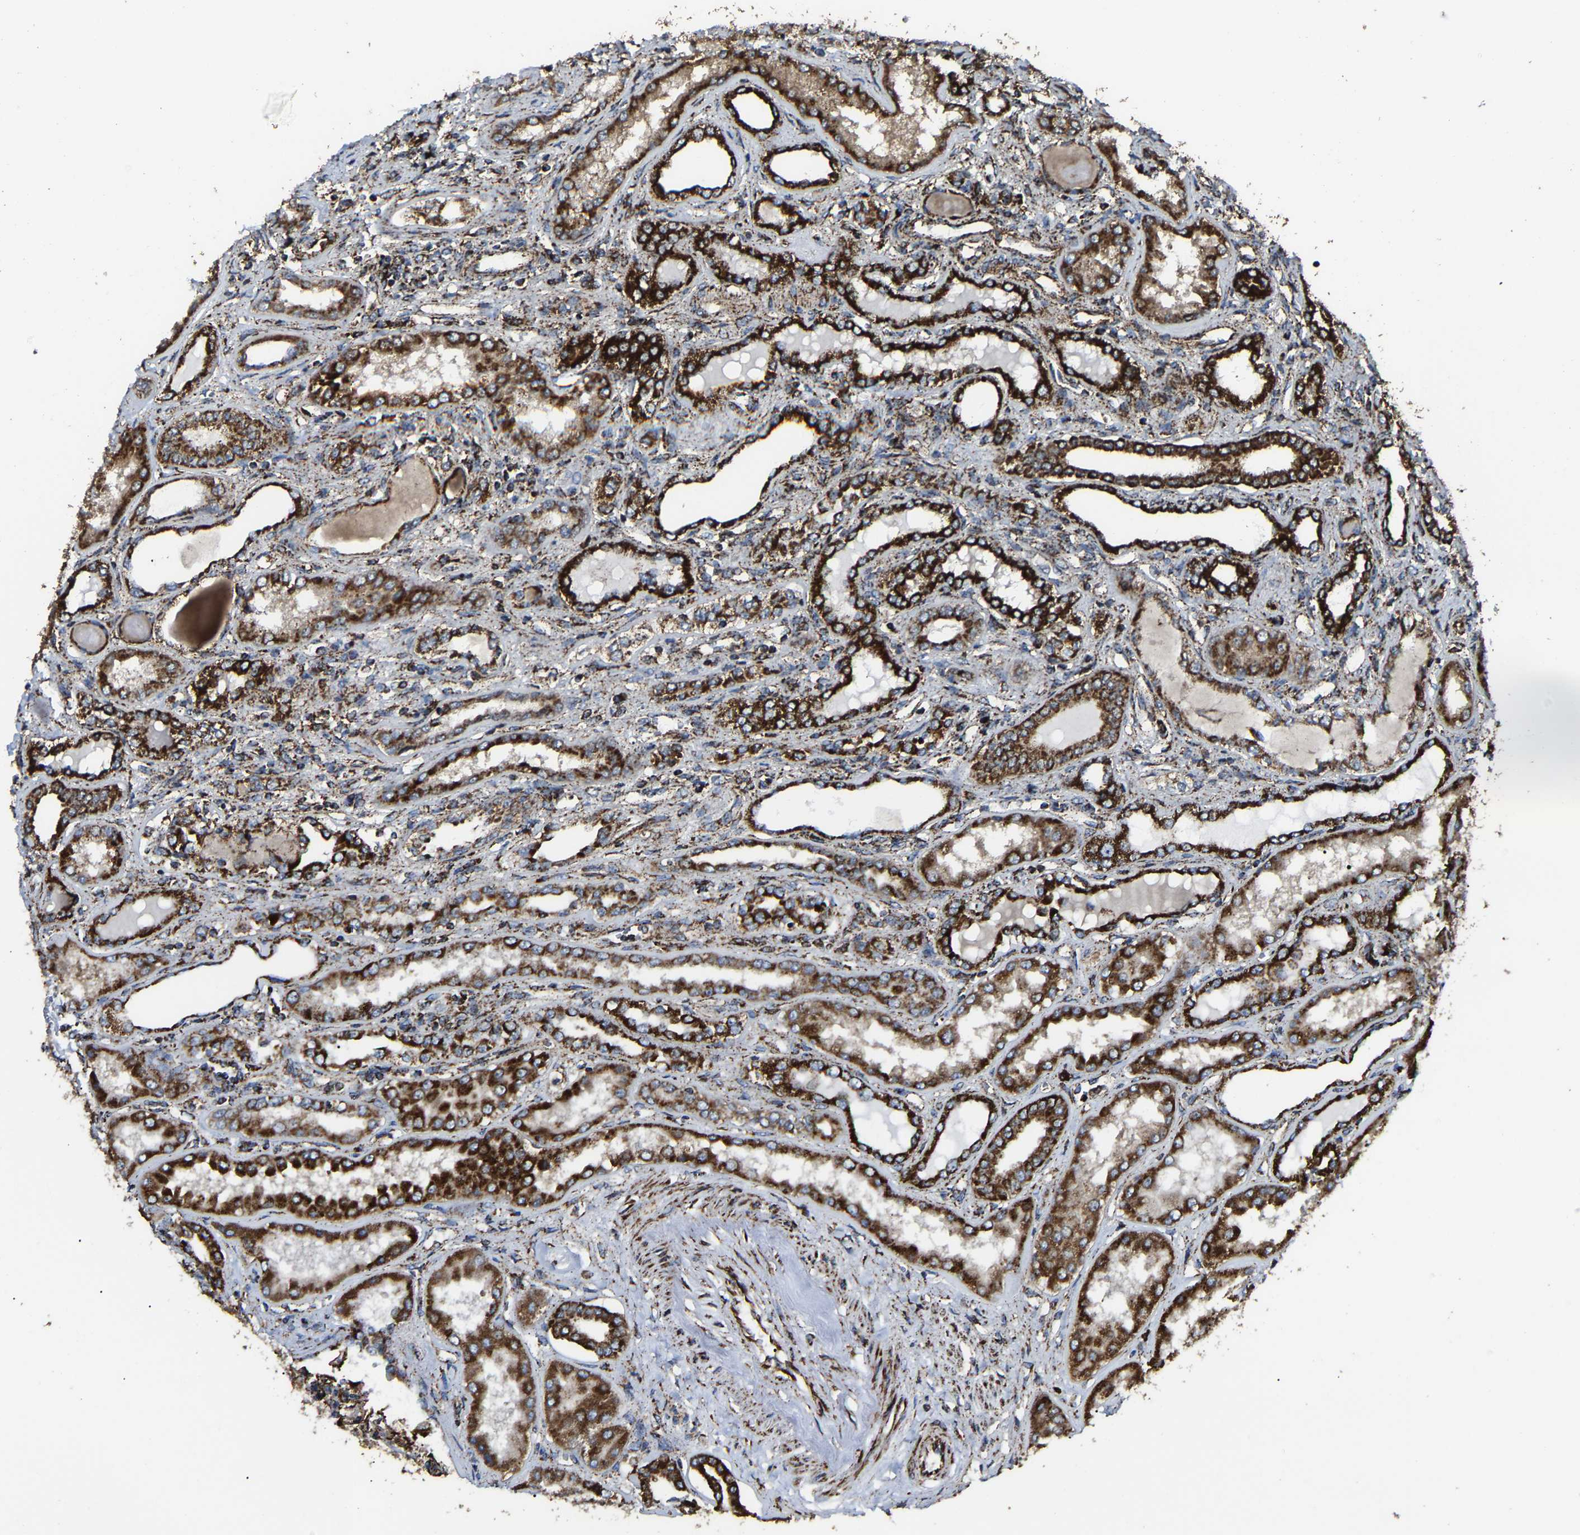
{"staining": {"intensity": "moderate", "quantity": ">75%", "location": "cytoplasmic/membranous"}, "tissue": "kidney", "cell_type": "Cells in glomeruli", "image_type": "normal", "snomed": [{"axis": "morphology", "description": "Normal tissue, NOS"}, {"axis": "topography", "description": "Kidney"}], "caption": "A brown stain highlights moderate cytoplasmic/membranous expression of a protein in cells in glomeruli of unremarkable human kidney.", "gene": "NDUFV3", "patient": {"sex": "female", "age": 56}}